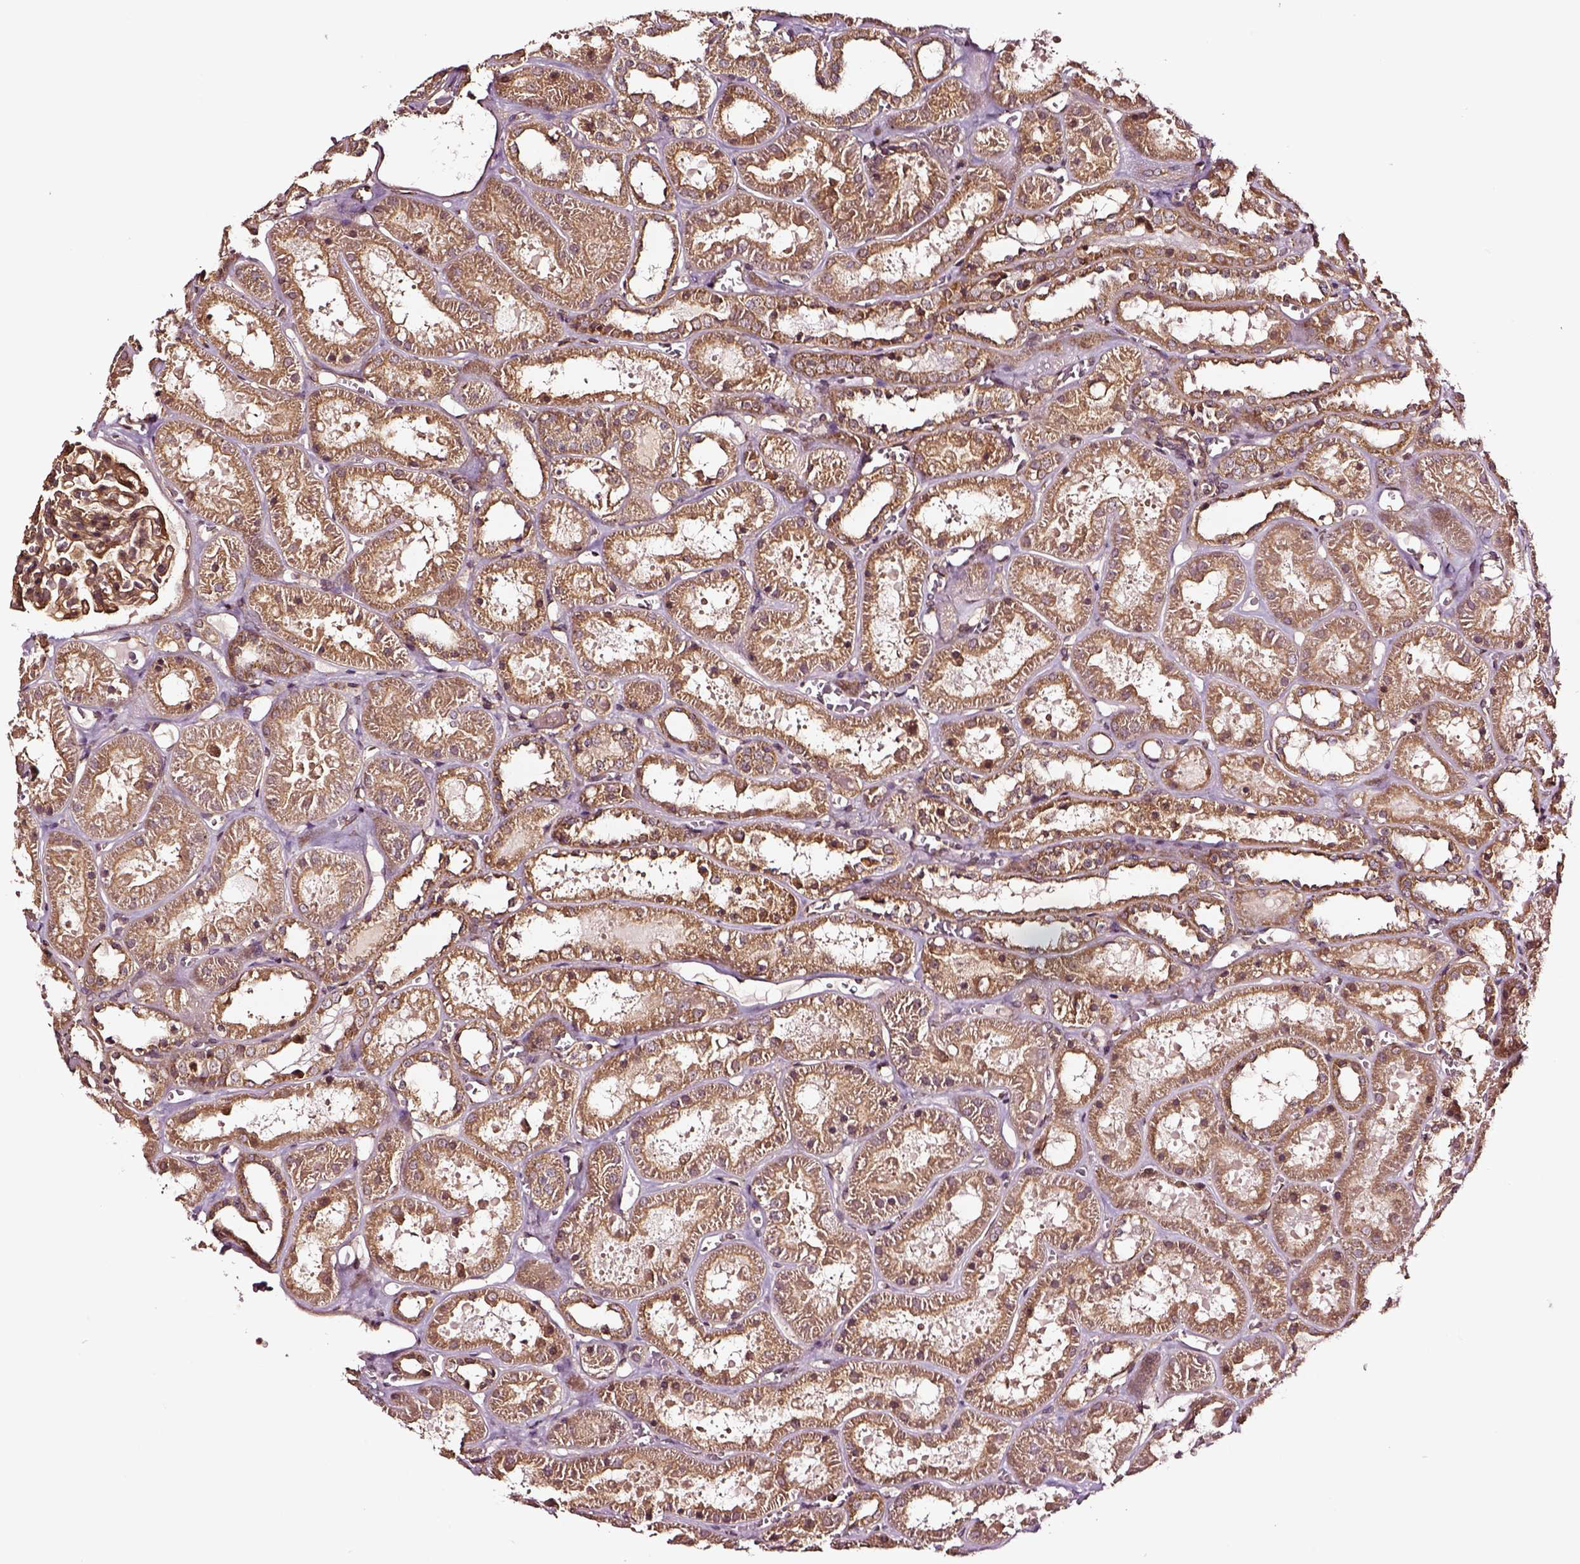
{"staining": {"intensity": "strong", "quantity": ">75%", "location": "cytoplasmic/membranous"}, "tissue": "kidney", "cell_type": "Cells in glomeruli", "image_type": "normal", "snomed": [{"axis": "morphology", "description": "Normal tissue, NOS"}, {"axis": "topography", "description": "Kidney"}], "caption": "Protein expression analysis of normal kidney shows strong cytoplasmic/membranous expression in about >75% of cells in glomeruli. (DAB (3,3'-diaminobenzidine) = brown stain, brightfield microscopy at high magnification).", "gene": "RASSF5", "patient": {"sex": "female", "age": 41}}